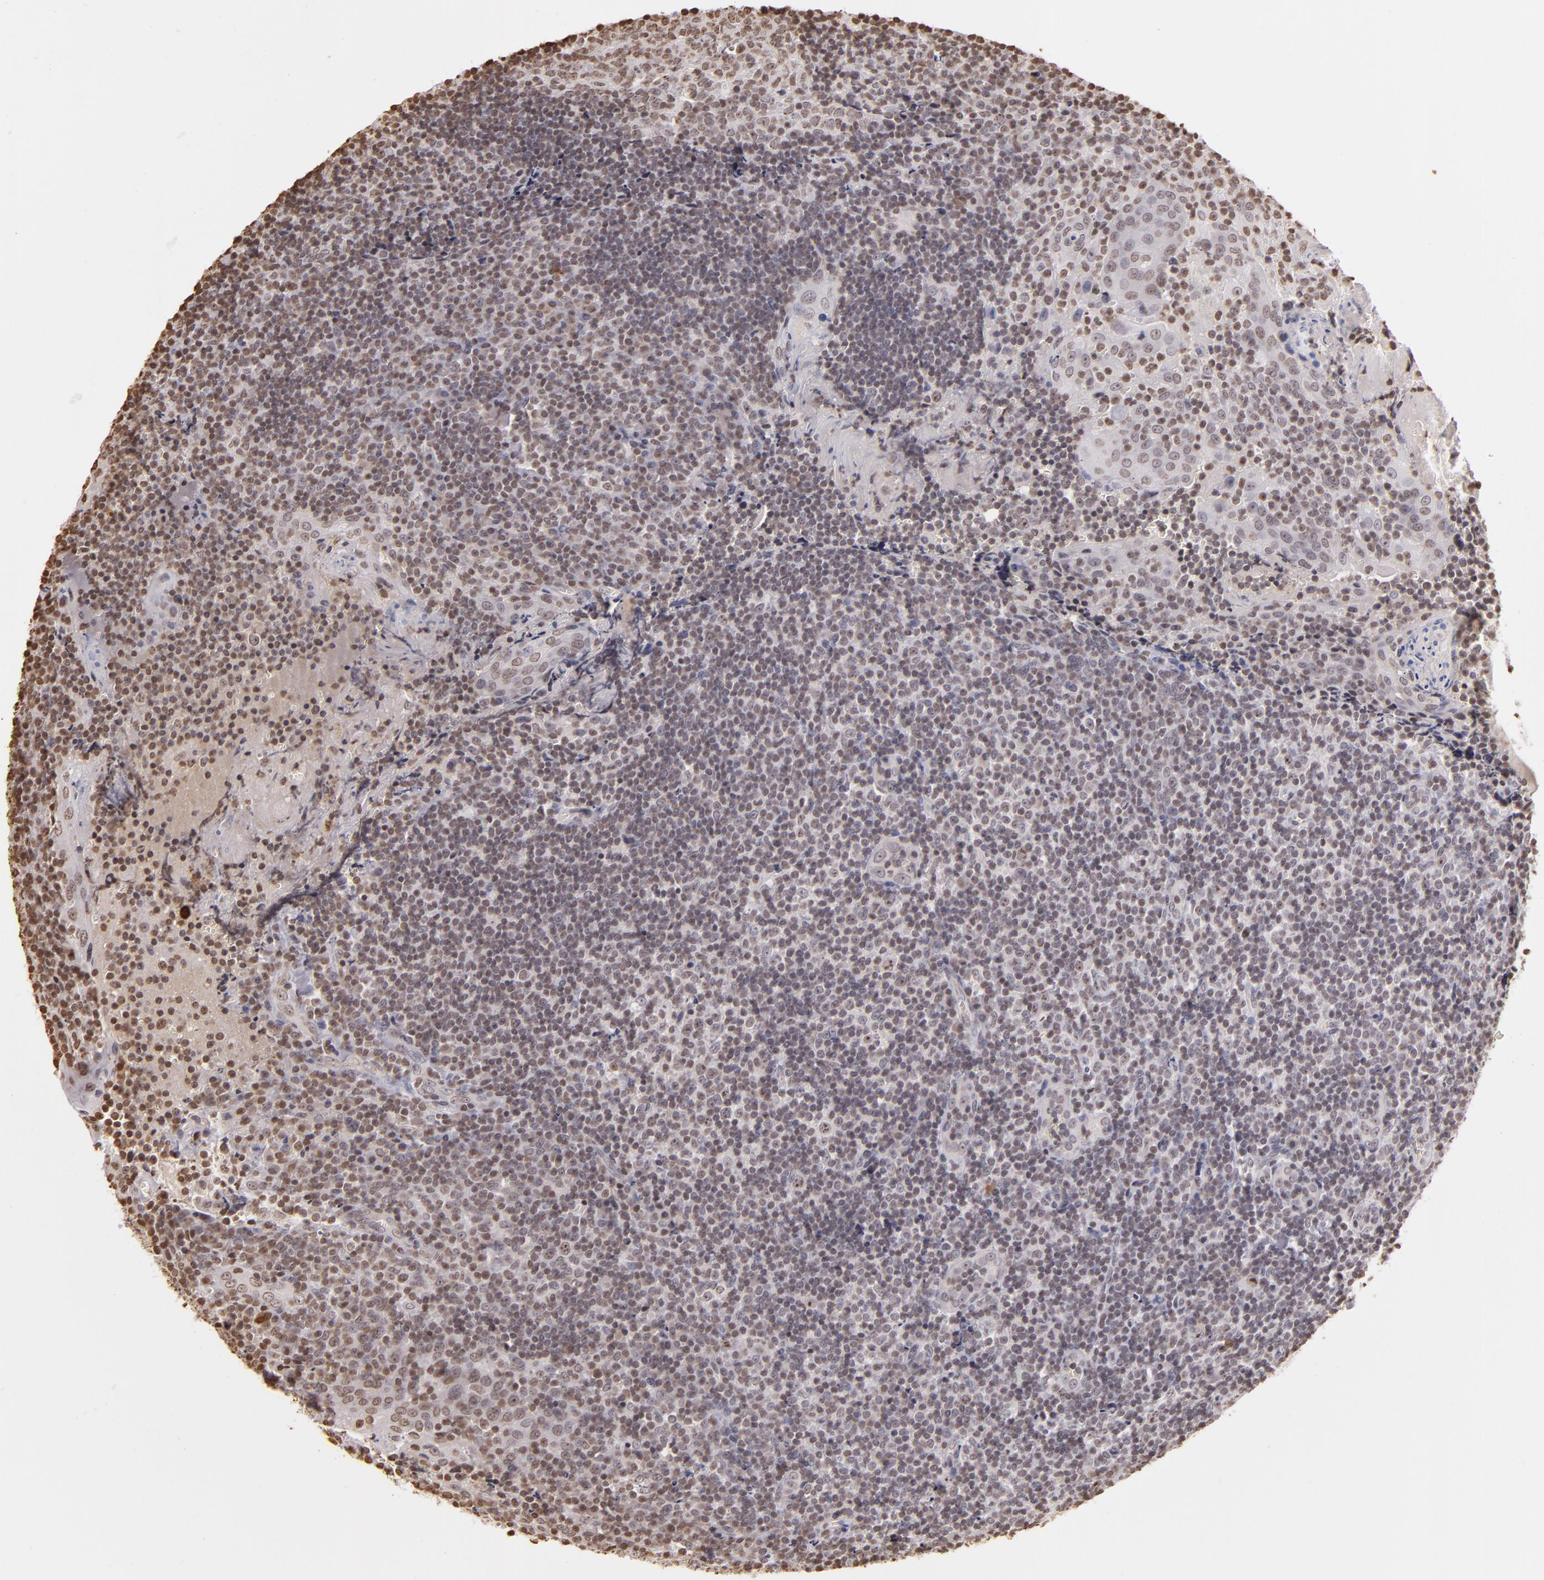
{"staining": {"intensity": "weak", "quantity": "<25%", "location": "nuclear"}, "tissue": "tonsil", "cell_type": "Germinal center cells", "image_type": "normal", "snomed": [{"axis": "morphology", "description": "Normal tissue, NOS"}, {"axis": "topography", "description": "Tonsil"}], "caption": "Immunohistochemical staining of benign human tonsil displays no significant expression in germinal center cells.", "gene": "THRB", "patient": {"sex": "male", "age": 20}}